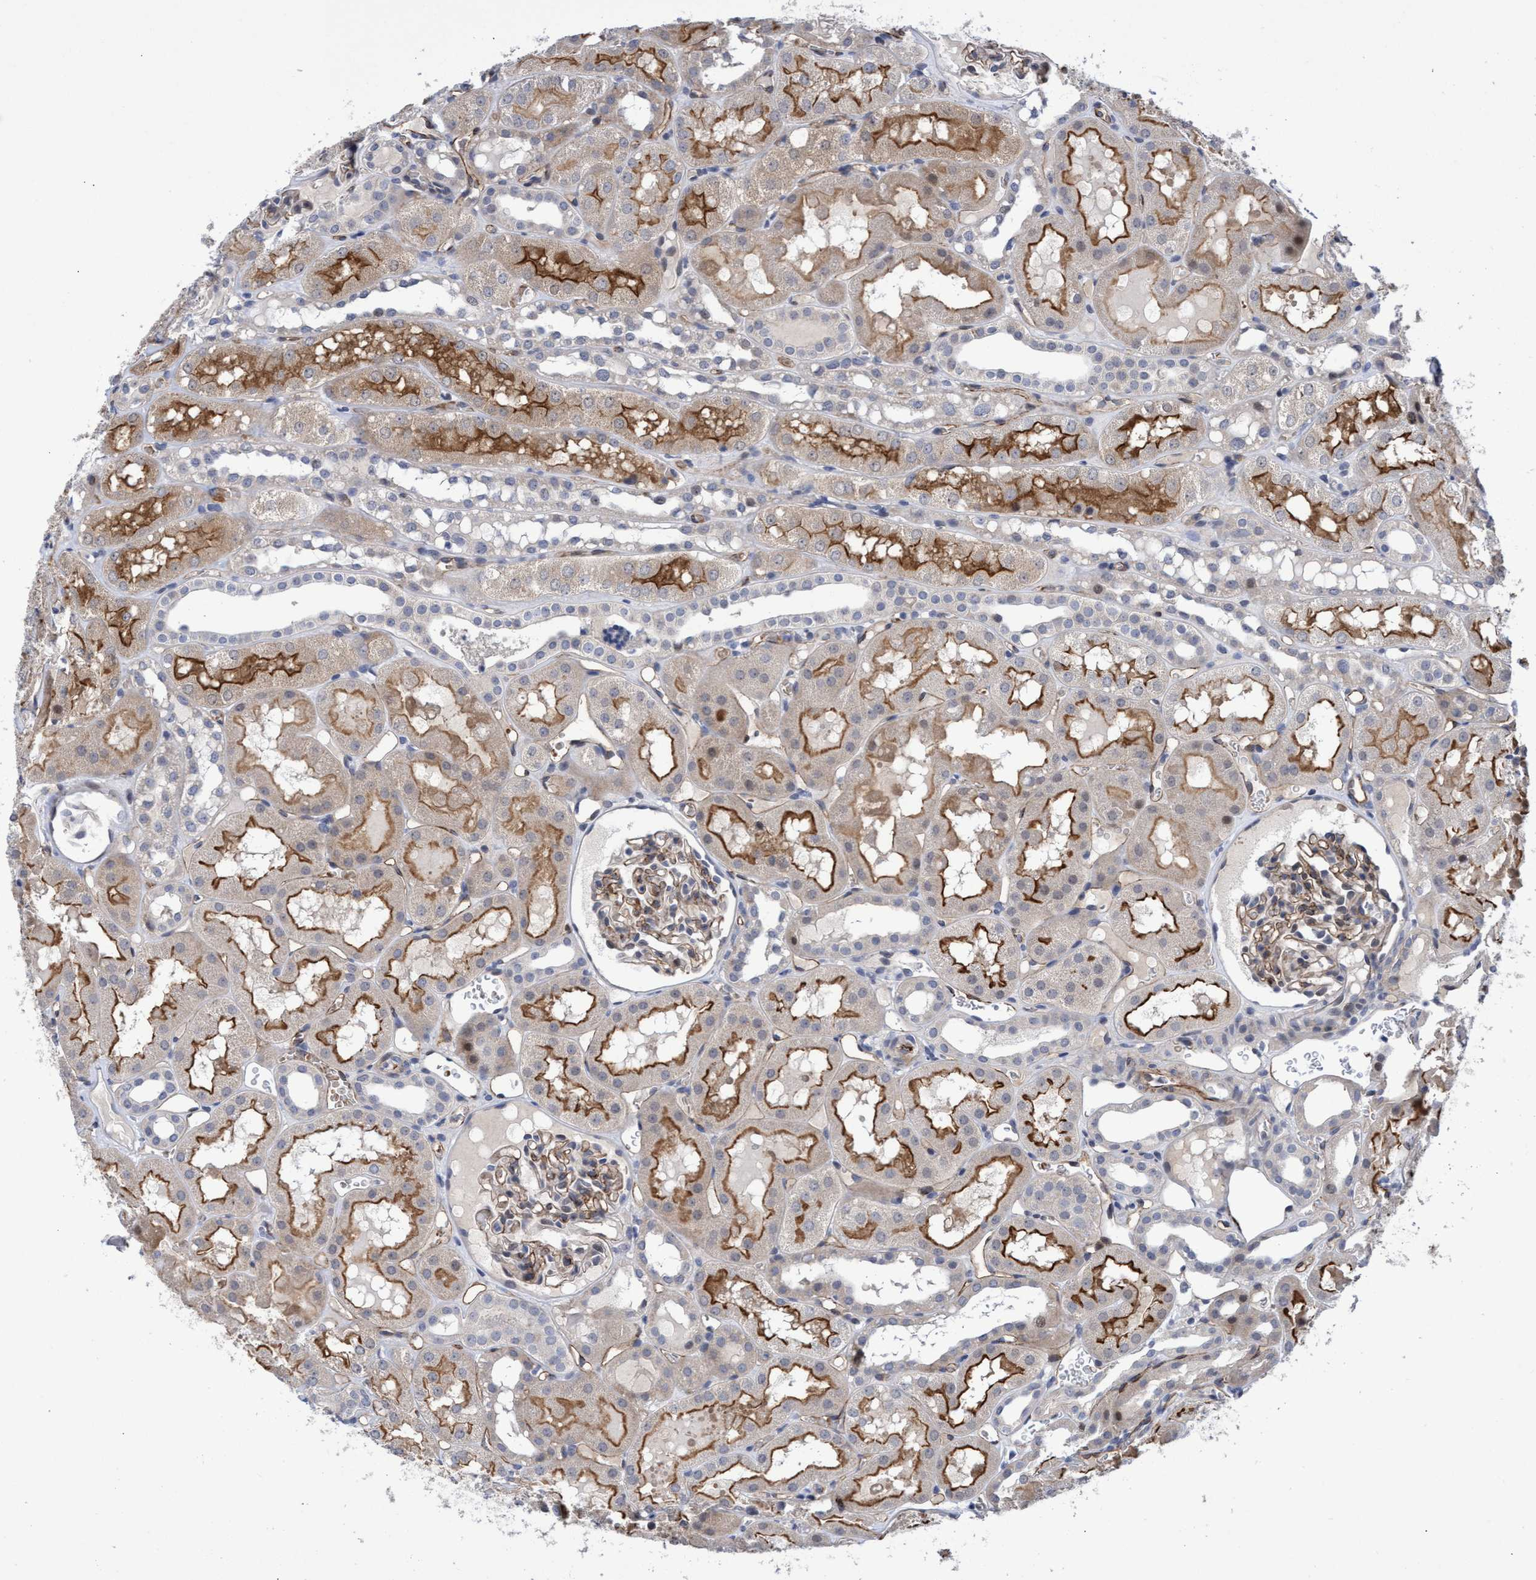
{"staining": {"intensity": "moderate", "quantity": "25%-75%", "location": "cytoplasmic/membranous"}, "tissue": "kidney", "cell_type": "Cells in glomeruli", "image_type": "normal", "snomed": [{"axis": "morphology", "description": "Normal tissue, NOS"}, {"axis": "topography", "description": "Kidney"}, {"axis": "topography", "description": "Urinary bladder"}], "caption": "An immunohistochemistry micrograph of benign tissue is shown. Protein staining in brown shows moderate cytoplasmic/membranous positivity in kidney within cells in glomeruli.", "gene": "ZNF750", "patient": {"sex": "male", "age": 16}}